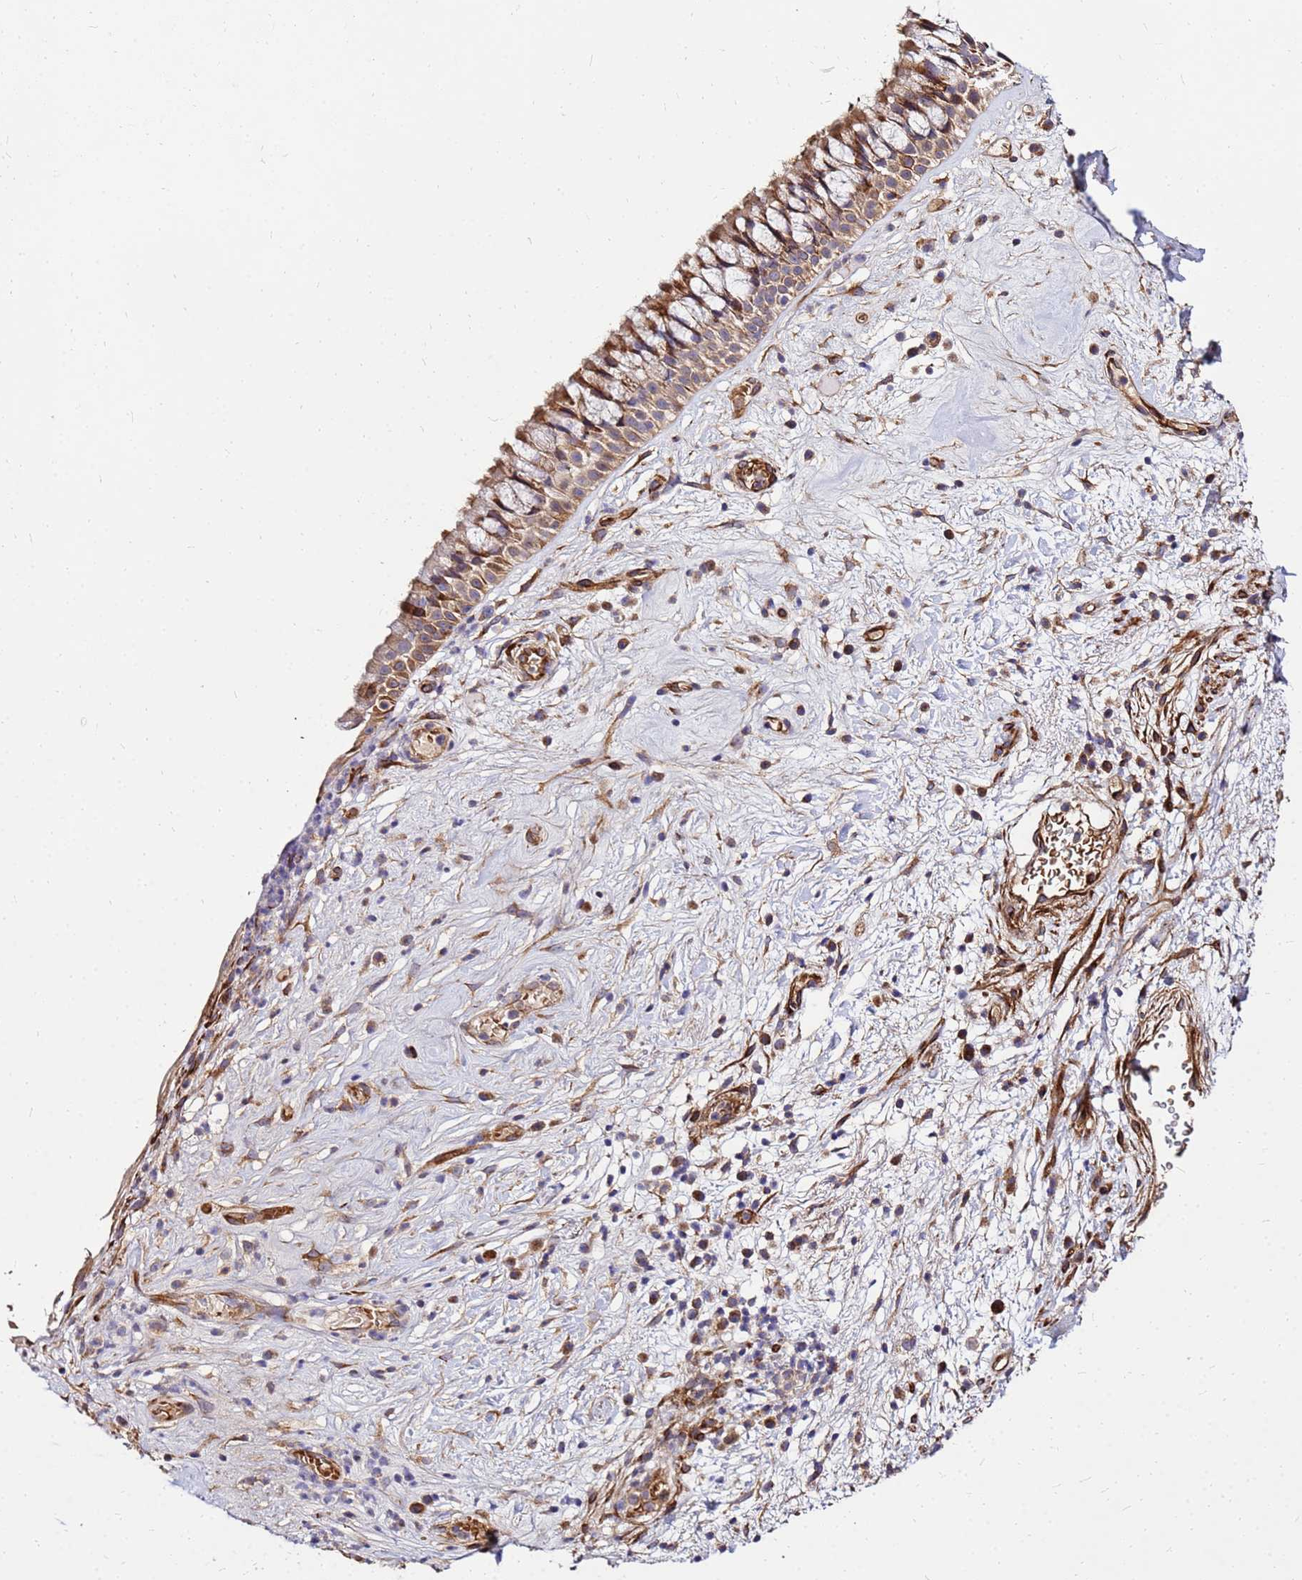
{"staining": {"intensity": "moderate", "quantity": ">75%", "location": "cytoplasmic/membranous"}, "tissue": "nasopharynx", "cell_type": "Respiratory epithelial cells", "image_type": "normal", "snomed": [{"axis": "morphology", "description": "Normal tissue, NOS"}, {"axis": "morphology", "description": "Squamous cell carcinoma, NOS"}, {"axis": "topography", "description": "Nasopharynx"}, {"axis": "topography", "description": "Head-Neck"}], "caption": "Respiratory epithelial cells display medium levels of moderate cytoplasmic/membranous expression in about >75% of cells in benign human nasopharynx. Ihc stains the protein of interest in brown and the nuclei are stained blue.", "gene": "WWC2", "patient": {"sex": "male", "age": 85}}